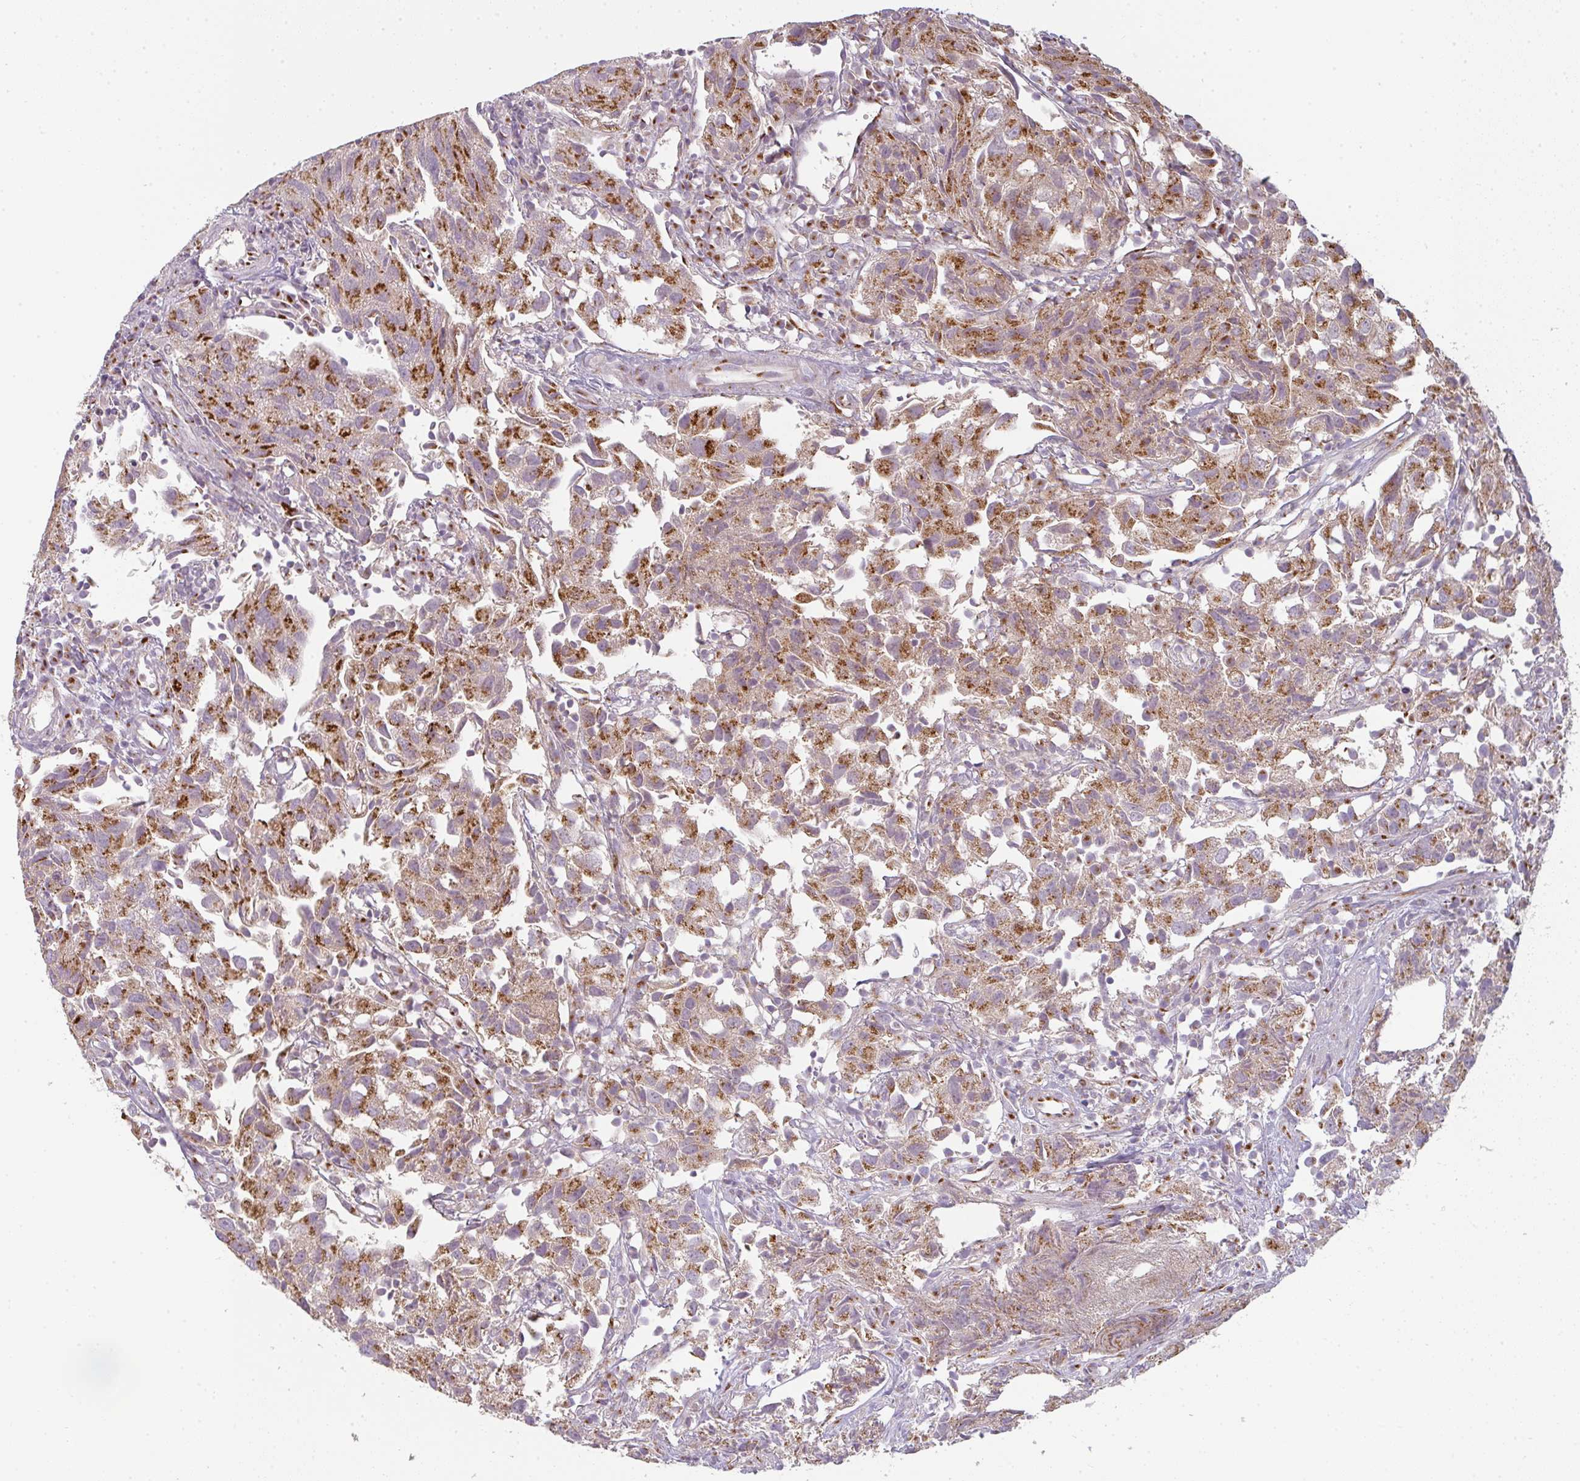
{"staining": {"intensity": "moderate", "quantity": ">75%", "location": "cytoplasmic/membranous"}, "tissue": "urothelial cancer", "cell_type": "Tumor cells", "image_type": "cancer", "snomed": [{"axis": "morphology", "description": "Urothelial carcinoma, High grade"}, {"axis": "topography", "description": "Urinary bladder"}], "caption": "IHC staining of urothelial cancer, which exhibits medium levels of moderate cytoplasmic/membranous positivity in about >75% of tumor cells indicating moderate cytoplasmic/membranous protein positivity. The staining was performed using DAB (3,3'-diaminobenzidine) (brown) for protein detection and nuclei were counterstained in hematoxylin (blue).", "gene": "GVQW3", "patient": {"sex": "female", "age": 75}}